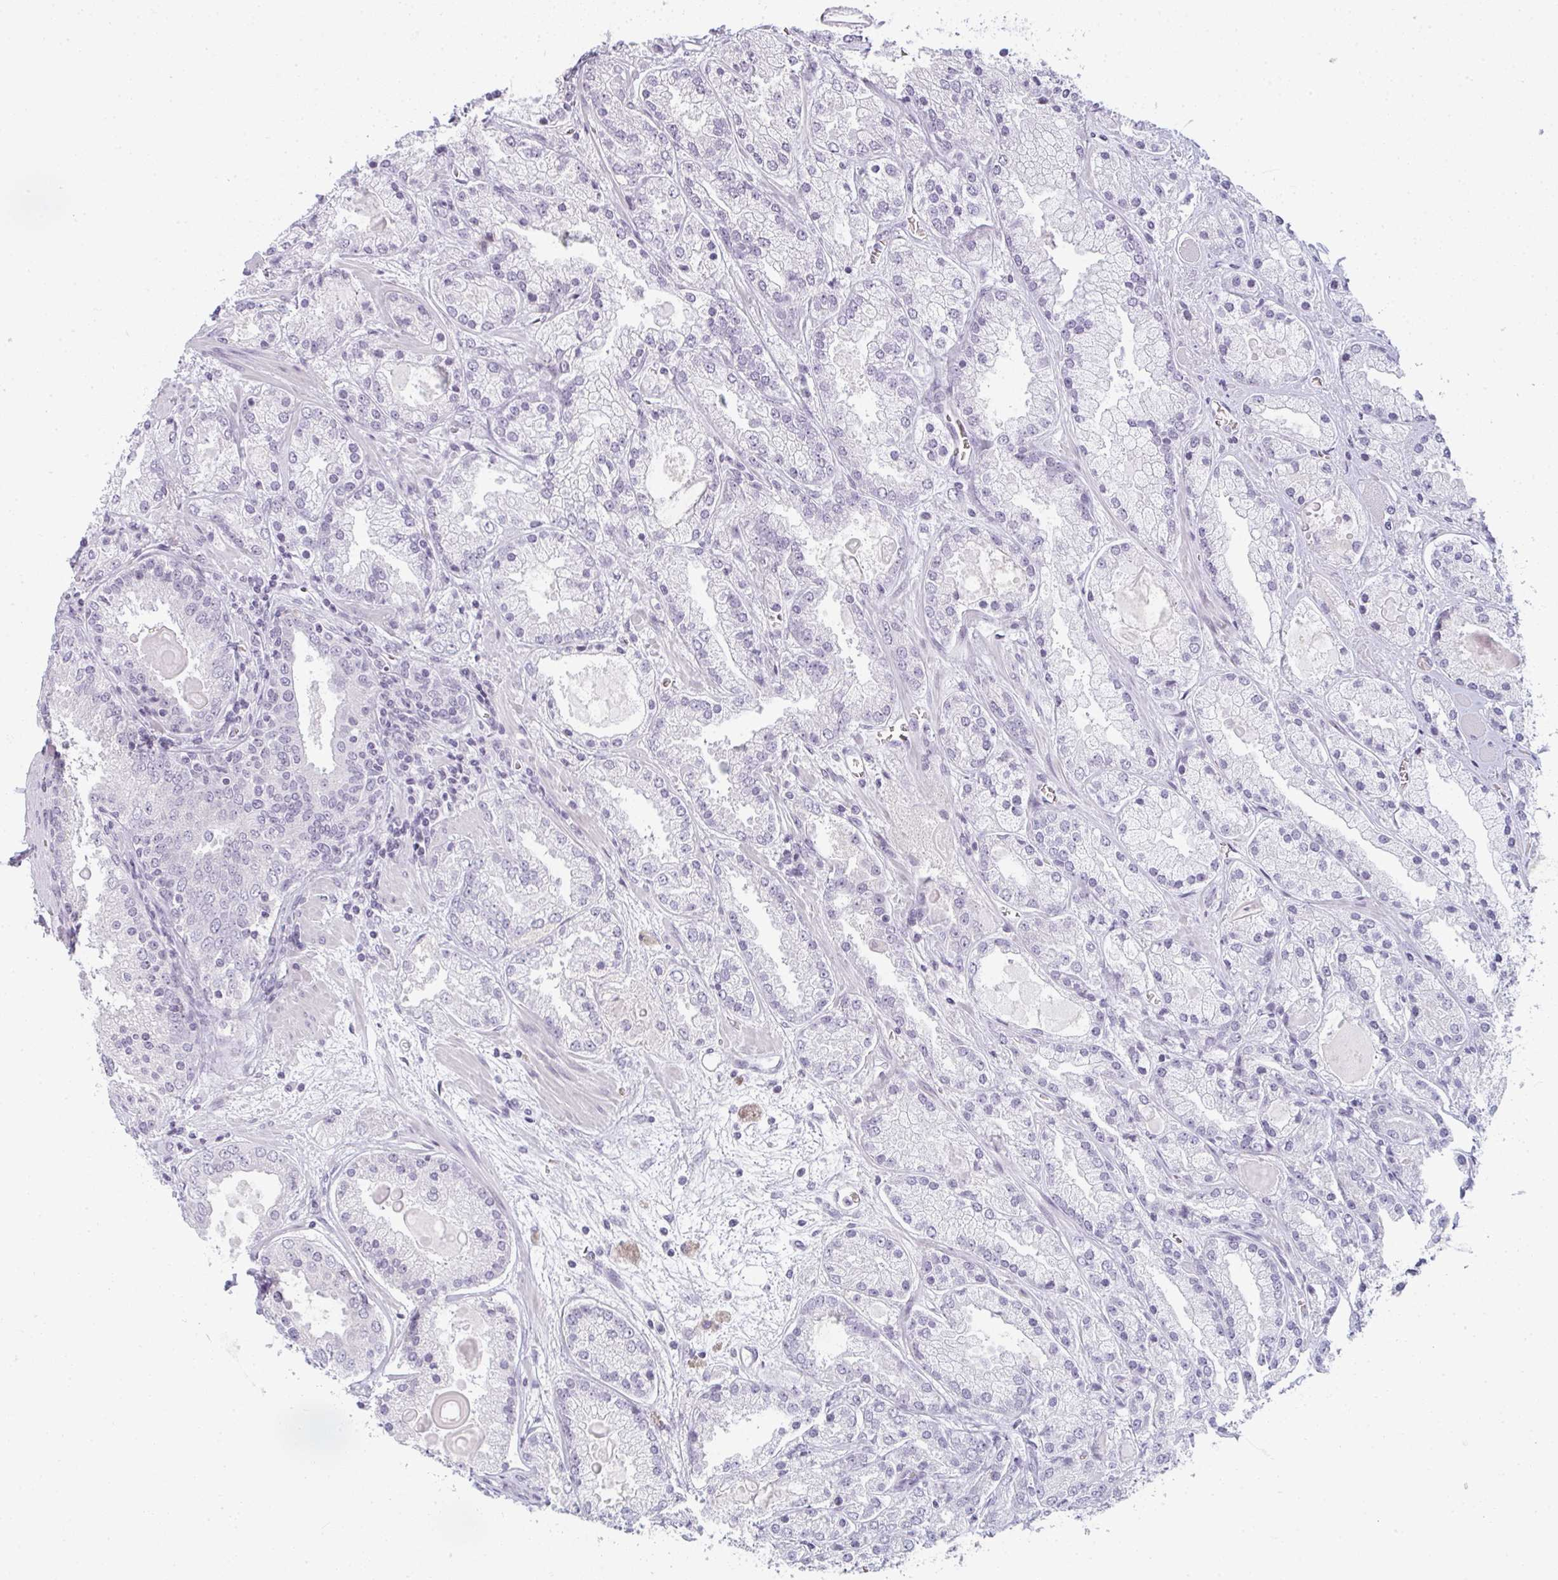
{"staining": {"intensity": "negative", "quantity": "none", "location": "none"}, "tissue": "prostate cancer", "cell_type": "Tumor cells", "image_type": "cancer", "snomed": [{"axis": "morphology", "description": "Adenocarcinoma, High grade"}, {"axis": "topography", "description": "Prostate"}], "caption": "IHC of high-grade adenocarcinoma (prostate) exhibits no positivity in tumor cells.", "gene": "RBBP6", "patient": {"sex": "male", "age": 67}}